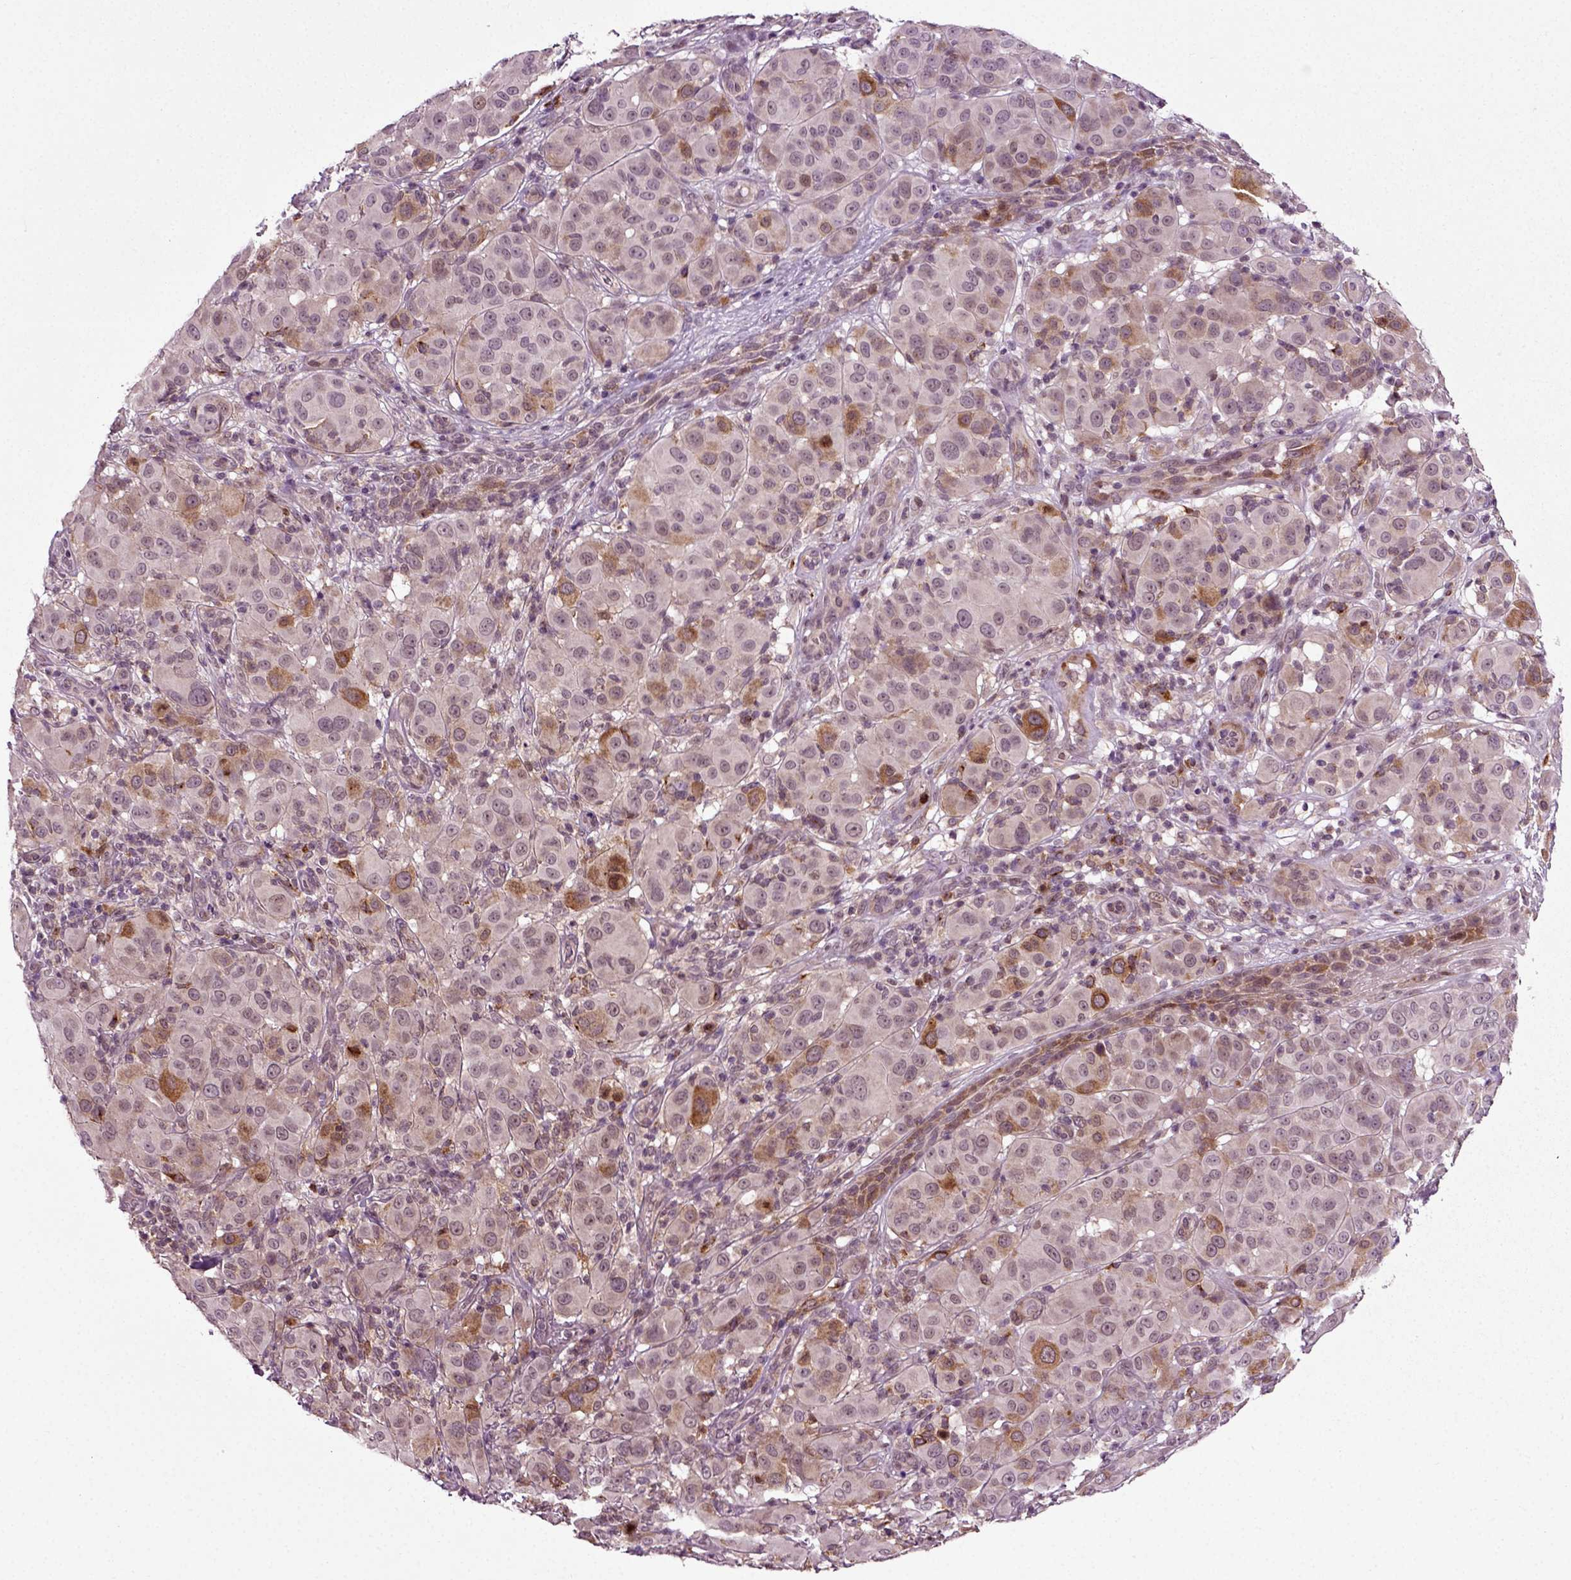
{"staining": {"intensity": "moderate", "quantity": "<25%", "location": "cytoplasmic/membranous"}, "tissue": "melanoma", "cell_type": "Tumor cells", "image_type": "cancer", "snomed": [{"axis": "morphology", "description": "Malignant melanoma, NOS"}, {"axis": "topography", "description": "Skin"}], "caption": "Melanoma was stained to show a protein in brown. There is low levels of moderate cytoplasmic/membranous staining in about <25% of tumor cells.", "gene": "KNSTRN", "patient": {"sex": "female", "age": 87}}